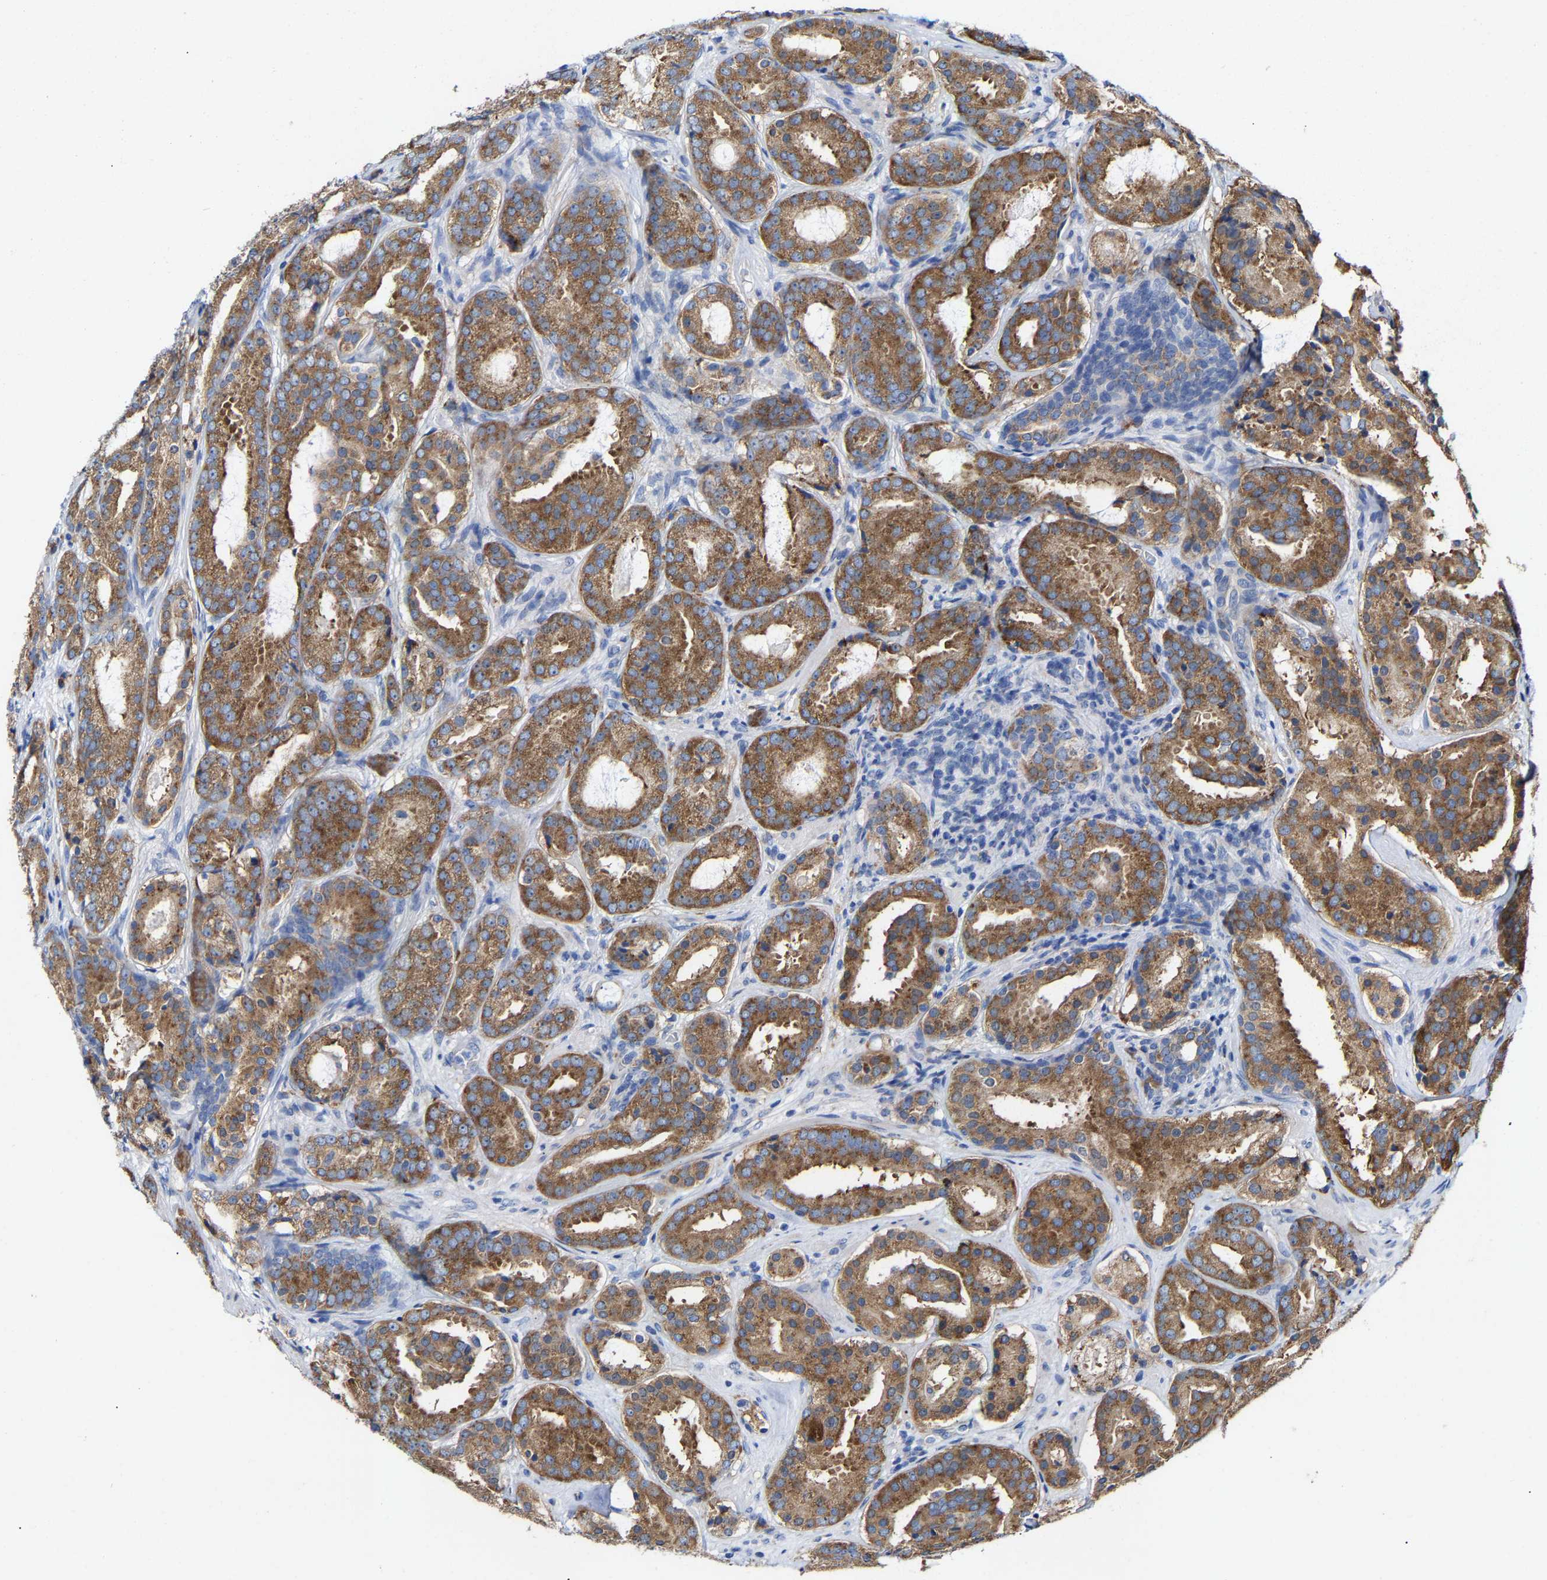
{"staining": {"intensity": "moderate", "quantity": ">75%", "location": "cytoplasmic/membranous"}, "tissue": "prostate cancer", "cell_type": "Tumor cells", "image_type": "cancer", "snomed": [{"axis": "morphology", "description": "Adenocarcinoma, Low grade"}, {"axis": "topography", "description": "Prostate"}], "caption": "IHC staining of prostate cancer (adenocarcinoma (low-grade)), which displays medium levels of moderate cytoplasmic/membranous expression in about >75% of tumor cells indicating moderate cytoplasmic/membranous protein expression. The staining was performed using DAB (brown) for protein detection and nuclei were counterstained in hematoxylin (blue).", "gene": "PPP1R15A", "patient": {"sex": "male", "age": 69}}